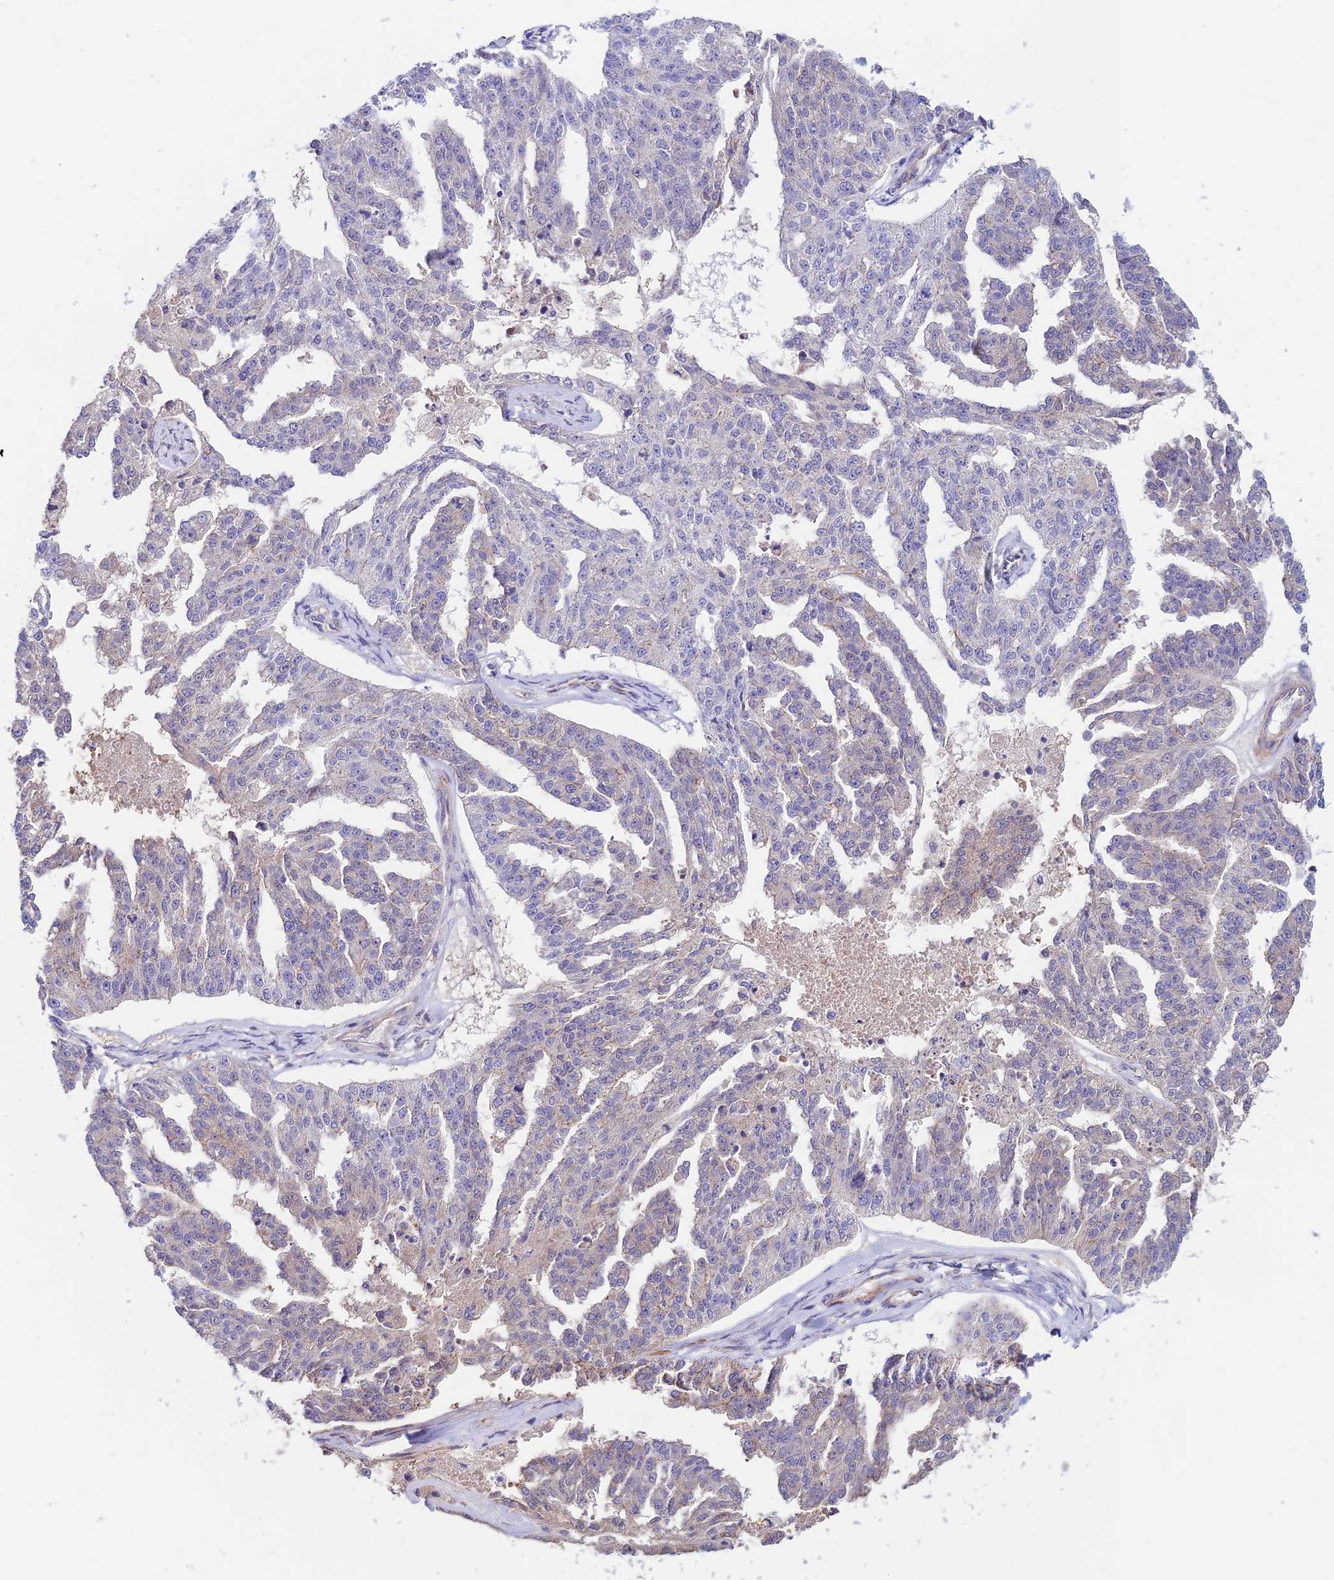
{"staining": {"intensity": "negative", "quantity": "none", "location": "none"}, "tissue": "ovarian cancer", "cell_type": "Tumor cells", "image_type": "cancer", "snomed": [{"axis": "morphology", "description": "Cystadenocarcinoma, serous, NOS"}, {"axis": "topography", "description": "Ovary"}], "caption": "This image is of serous cystadenocarcinoma (ovarian) stained with immunohistochemistry to label a protein in brown with the nuclei are counter-stained blue. There is no staining in tumor cells.", "gene": "ANKRD50", "patient": {"sex": "female", "age": 58}}